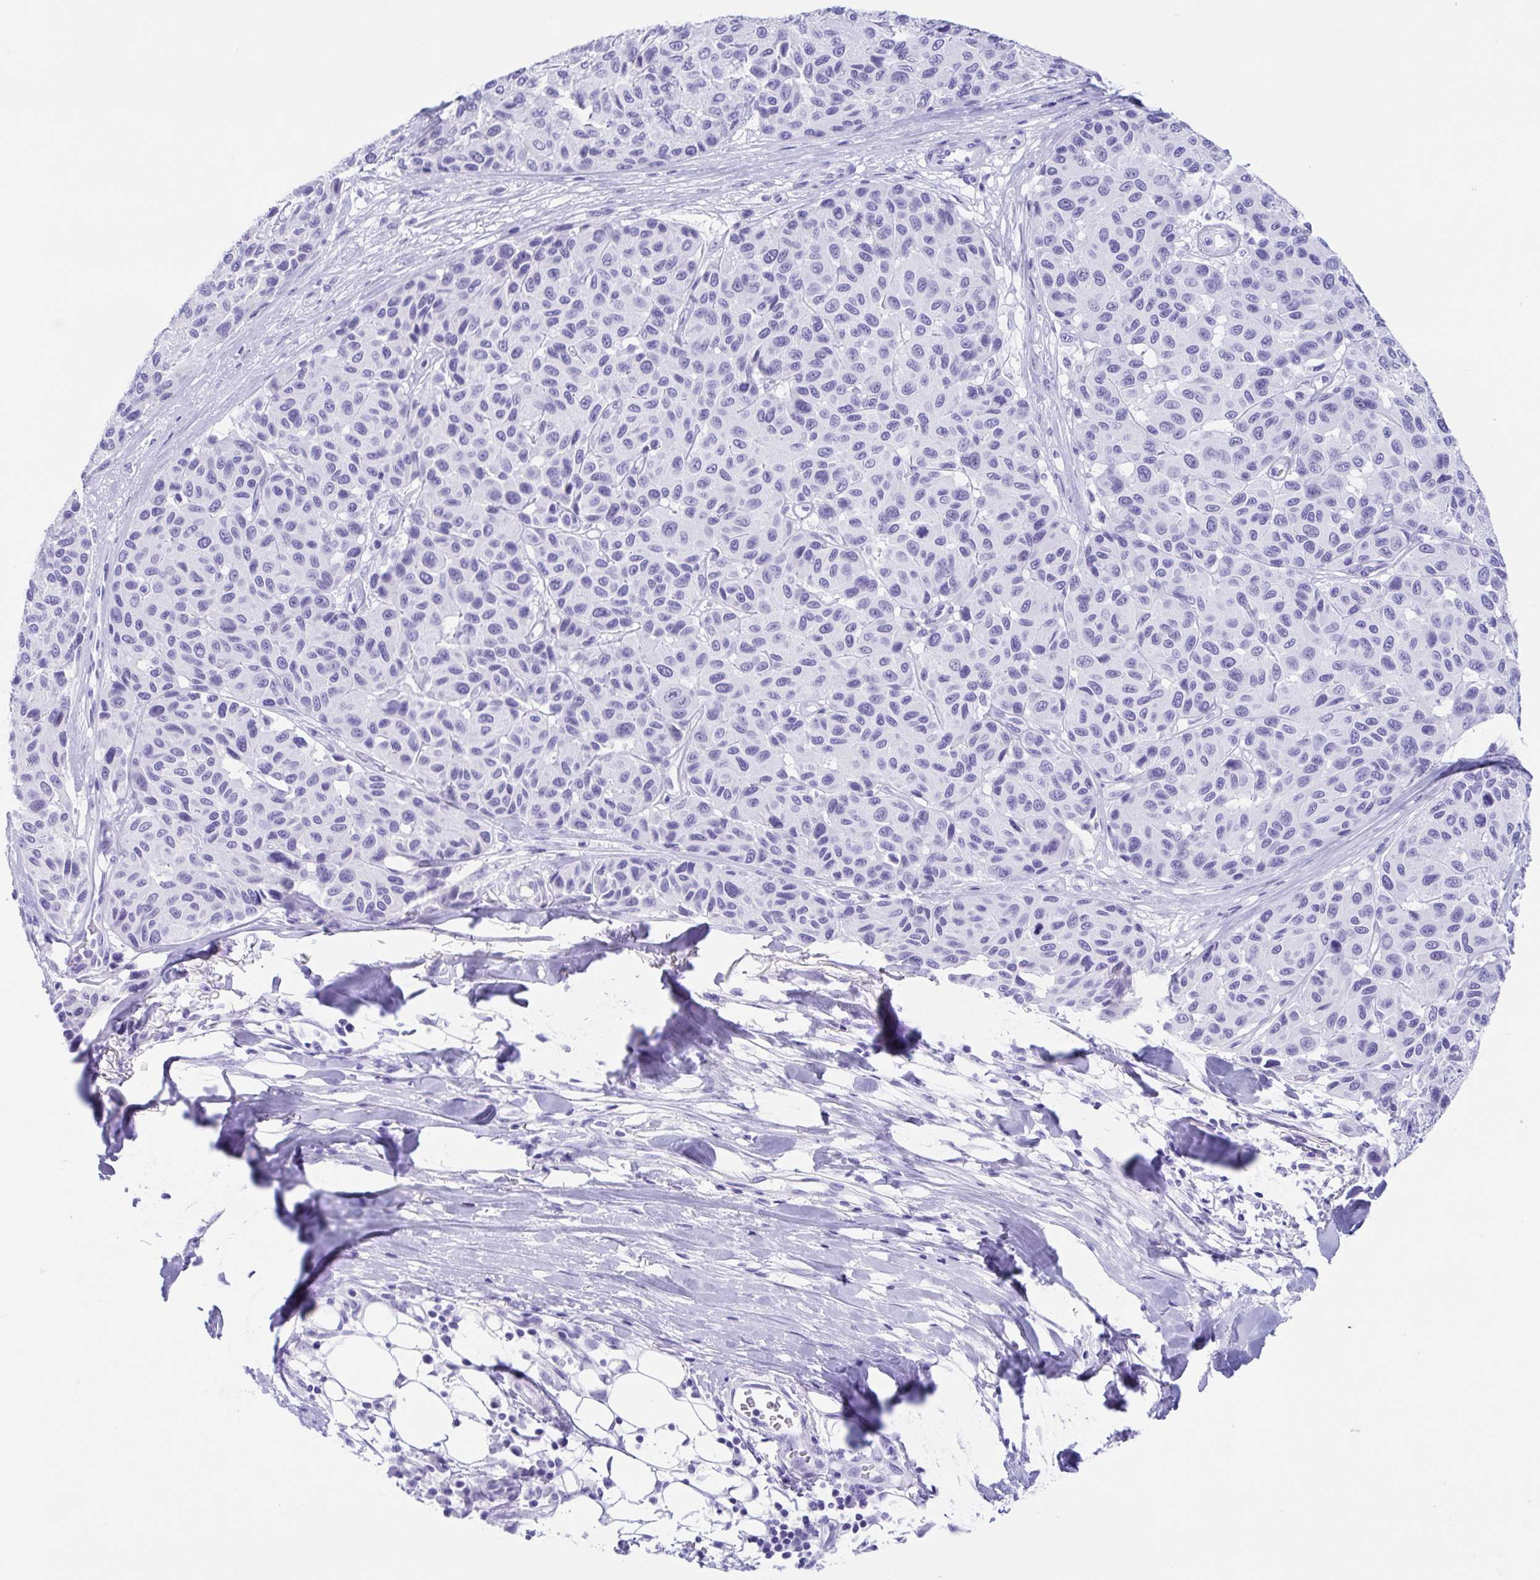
{"staining": {"intensity": "negative", "quantity": "none", "location": "none"}, "tissue": "melanoma", "cell_type": "Tumor cells", "image_type": "cancer", "snomed": [{"axis": "morphology", "description": "Malignant melanoma, NOS"}, {"axis": "topography", "description": "Skin"}], "caption": "Malignant melanoma was stained to show a protein in brown. There is no significant staining in tumor cells.", "gene": "TMEM35A", "patient": {"sex": "female", "age": 66}}